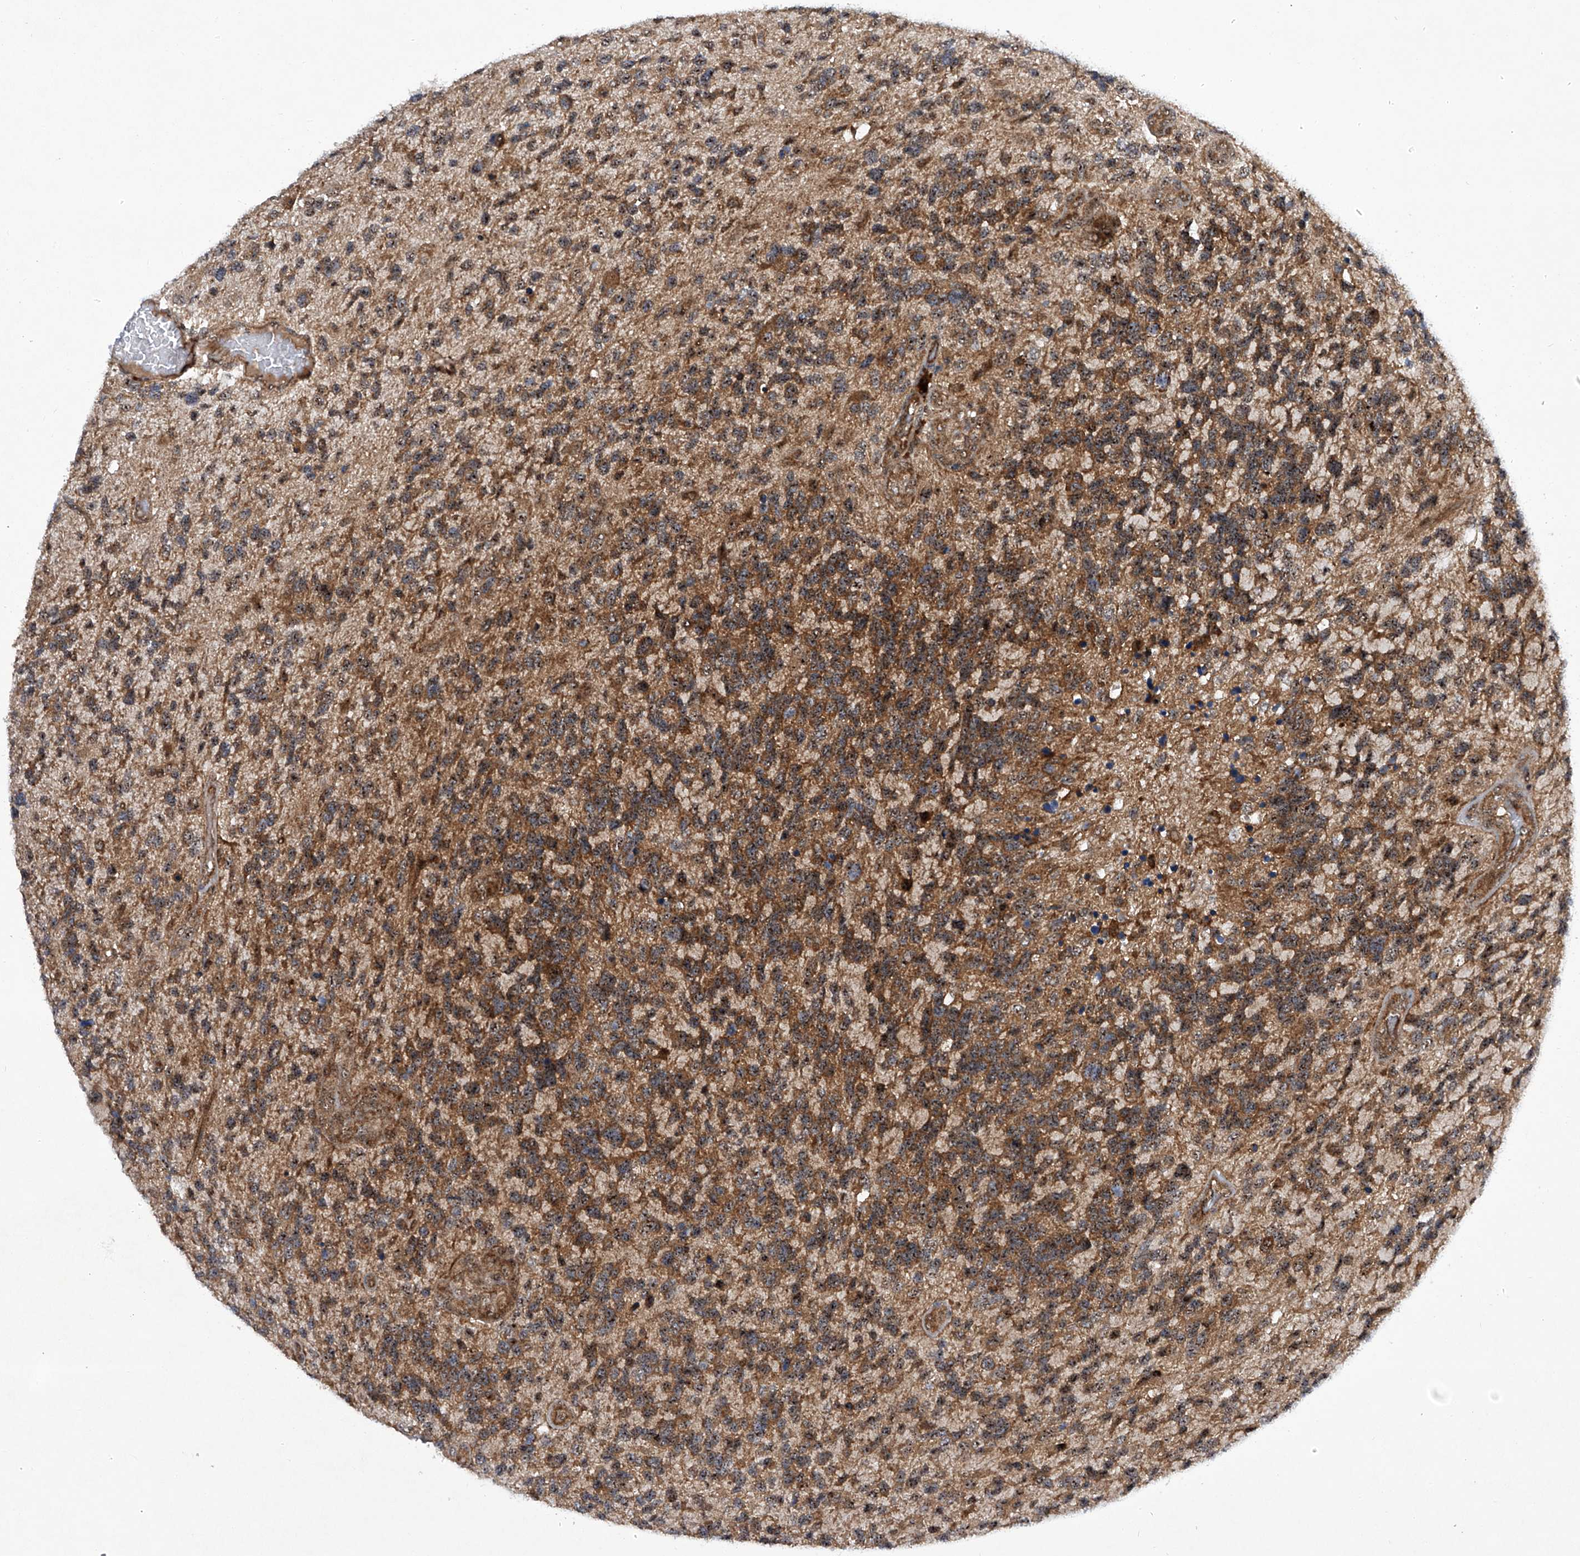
{"staining": {"intensity": "moderate", "quantity": ">75%", "location": "cytoplasmic/membranous,nuclear"}, "tissue": "glioma", "cell_type": "Tumor cells", "image_type": "cancer", "snomed": [{"axis": "morphology", "description": "Glioma, malignant, High grade"}, {"axis": "topography", "description": "Brain"}], "caption": "The immunohistochemical stain labels moderate cytoplasmic/membranous and nuclear staining in tumor cells of glioma tissue.", "gene": "CISH", "patient": {"sex": "female", "age": 58}}